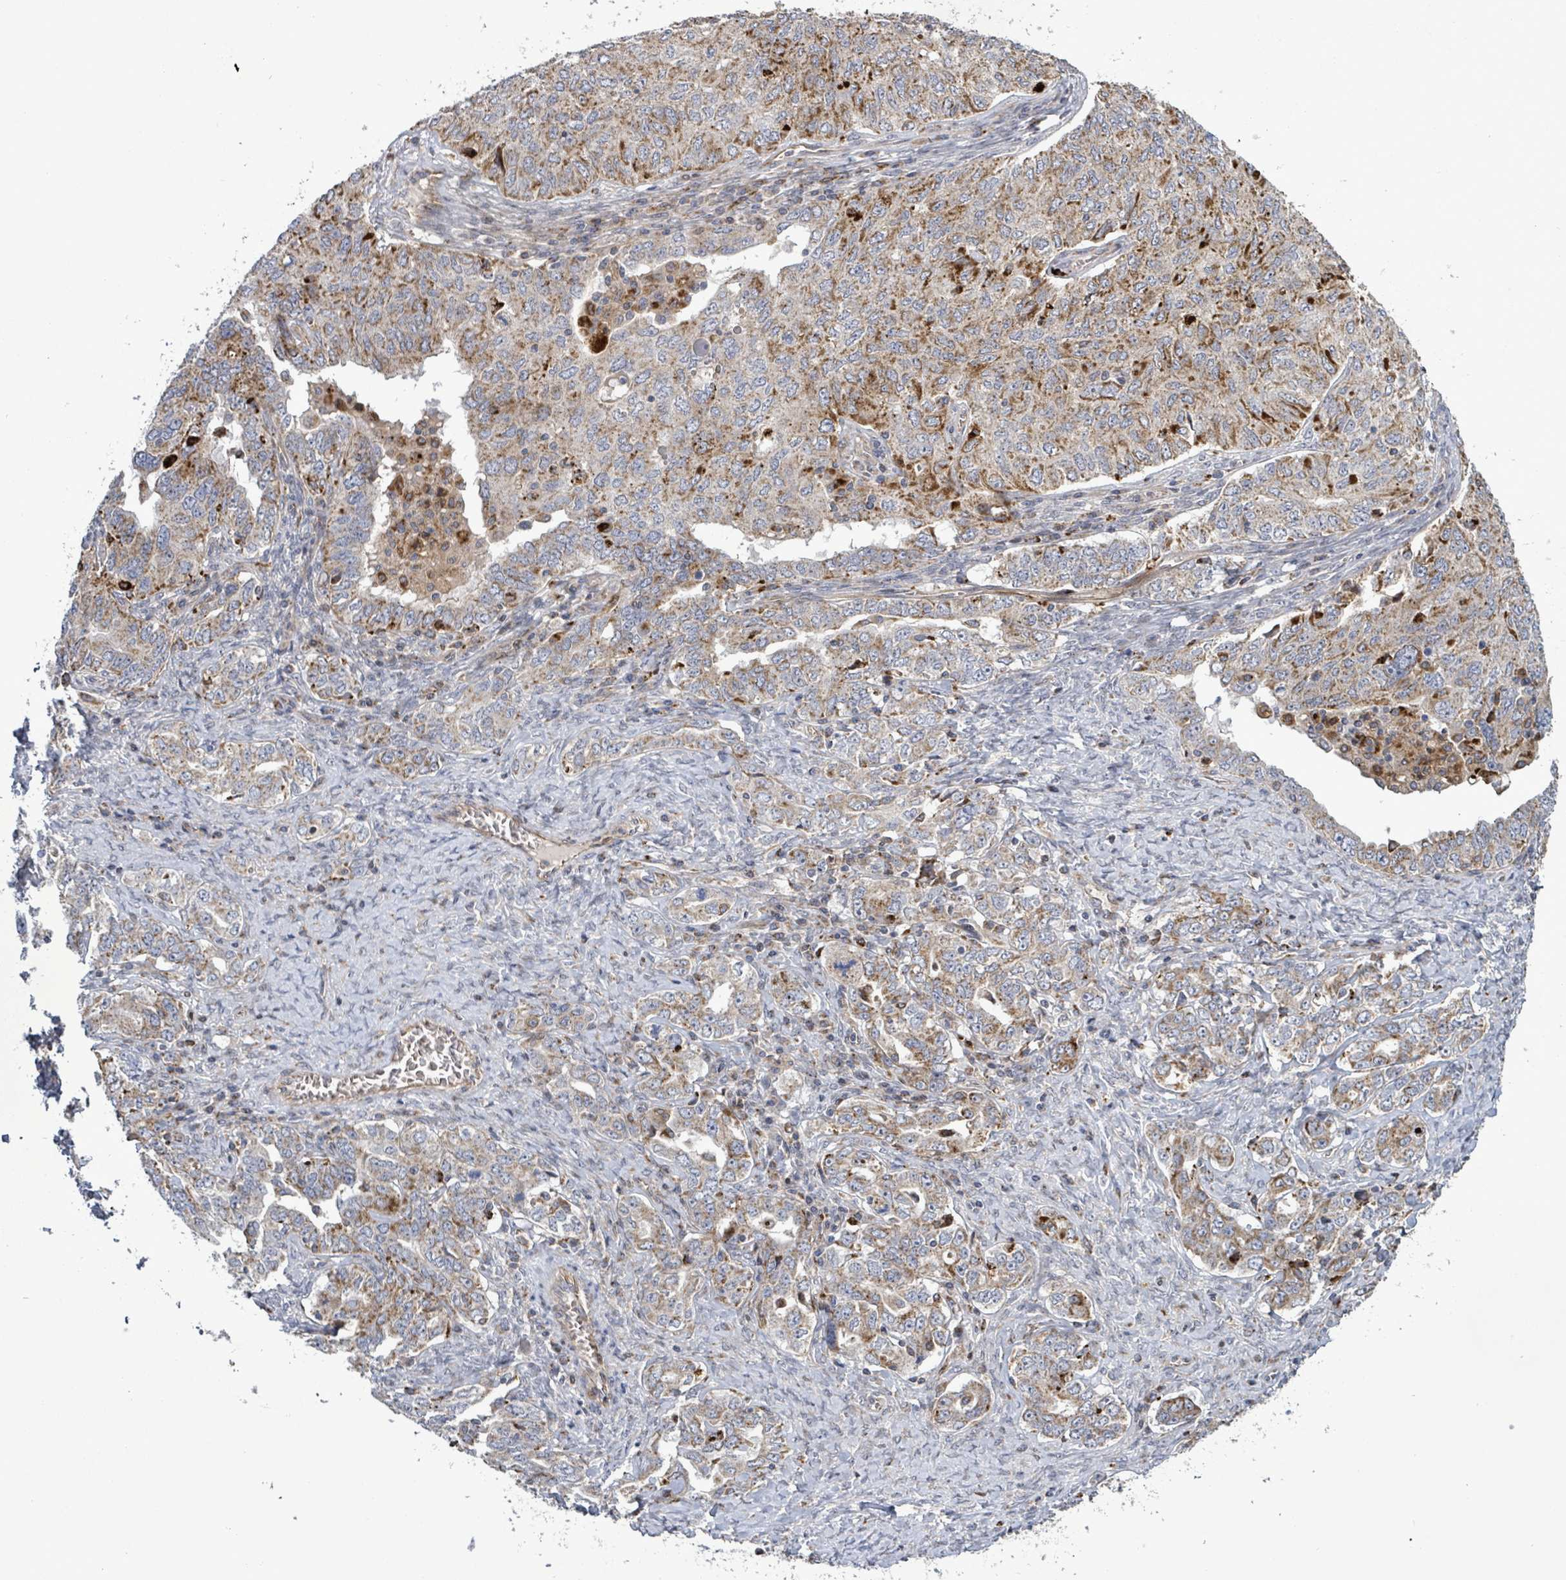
{"staining": {"intensity": "moderate", "quantity": "25%-75%", "location": "cytoplasmic/membranous"}, "tissue": "ovarian cancer", "cell_type": "Tumor cells", "image_type": "cancer", "snomed": [{"axis": "morphology", "description": "Carcinoma, endometroid"}, {"axis": "topography", "description": "Ovary"}], "caption": "IHC of ovarian cancer shows medium levels of moderate cytoplasmic/membranous expression in about 25%-75% of tumor cells. Immunohistochemistry (ihc) stains the protein of interest in brown and the nuclei are stained blue.", "gene": "DIPK2A", "patient": {"sex": "female", "age": 62}}